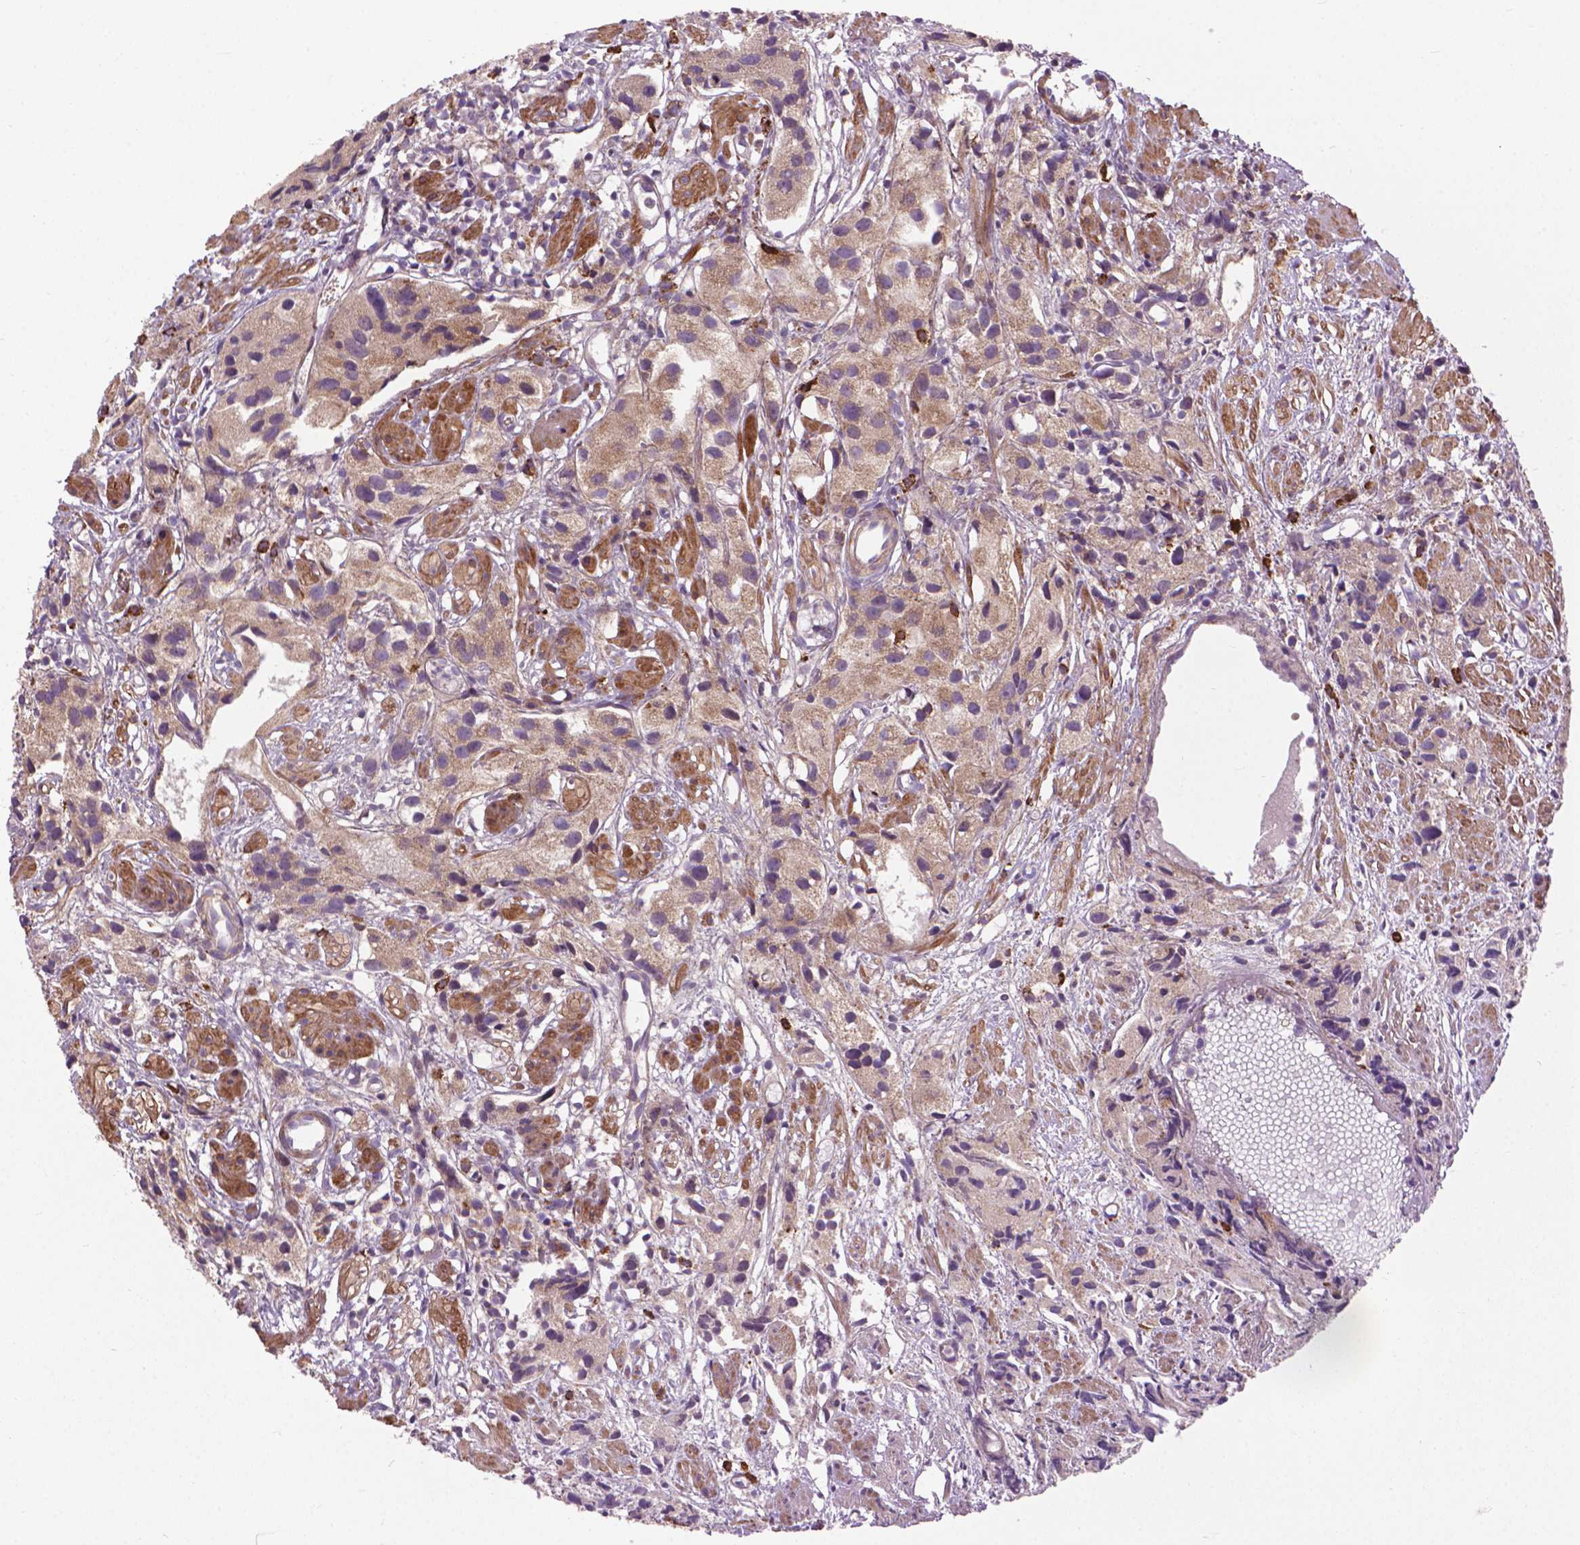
{"staining": {"intensity": "weak", "quantity": ">75%", "location": "cytoplasmic/membranous"}, "tissue": "prostate cancer", "cell_type": "Tumor cells", "image_type": "cancer", "snomed": [{"axis": "morphology", "description": "Adenocarcinoma, High grade"}, {"axis": "topography", "description": "Prostate"}], "caption": "Human high-grade adenocarcinoma (prostate) stained for a protein (brown) demonstrates weak cytoplasmic/membranous positive expression in about >75% of tumor cells.", "gene": "MYH14", "patient": {"sex": "male", "age": 68}}